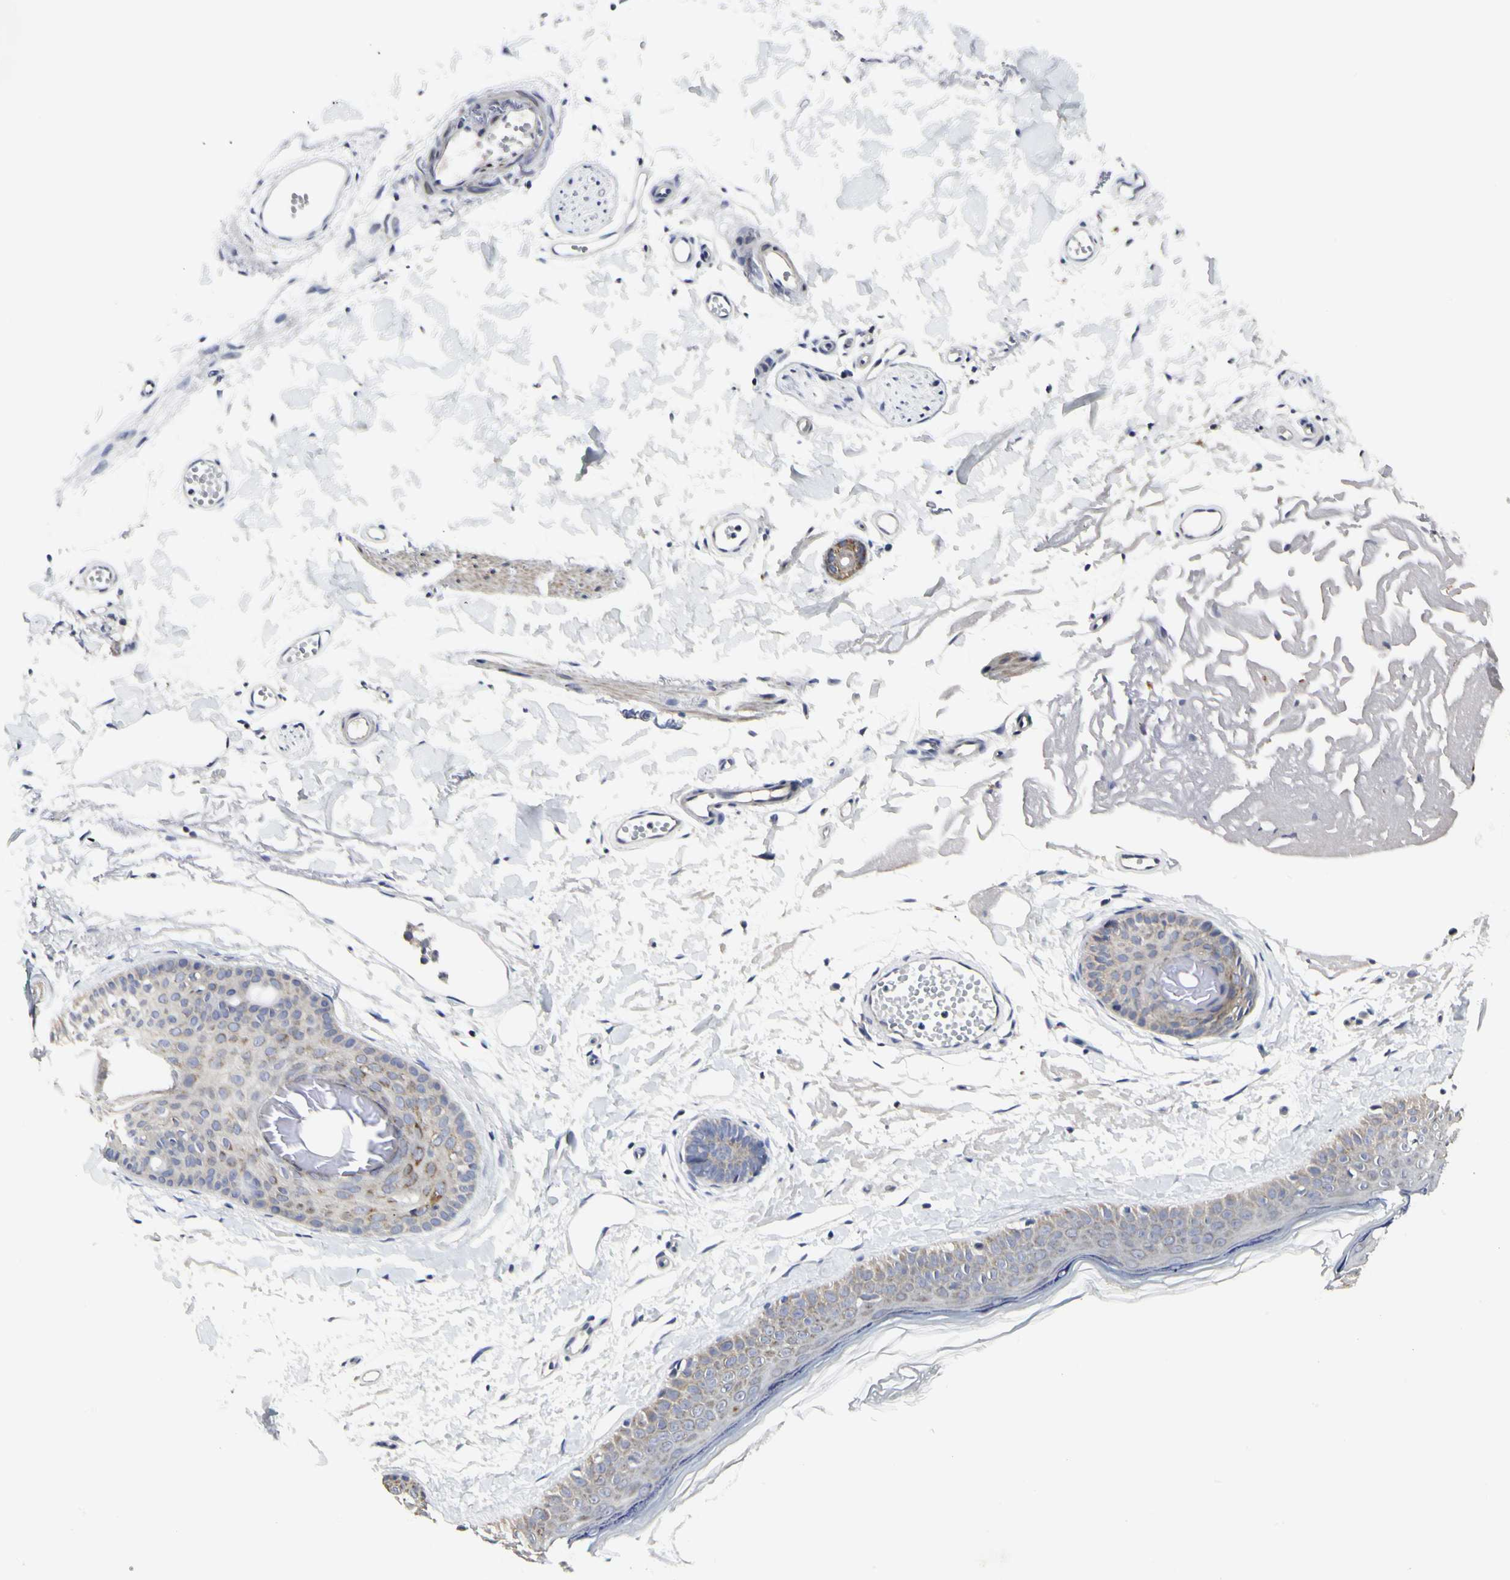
{"staining": {"intensity": "negative", "quantity": "none", "location": "none"}, "tissue": "skin", "cell_type": "Fibroblasts", "image_type": "normal", "snomed": [{"axis": "morphology", "description": "Normal tissue, NOS"}, {"axis": "topography", "description": "Skin"}], "caption": "Immunohistochemistry of normal human skin reveals no staining in fibroblasts.", "gene": "SHANK2", "patient": {"sex": "male", "age": 83}}